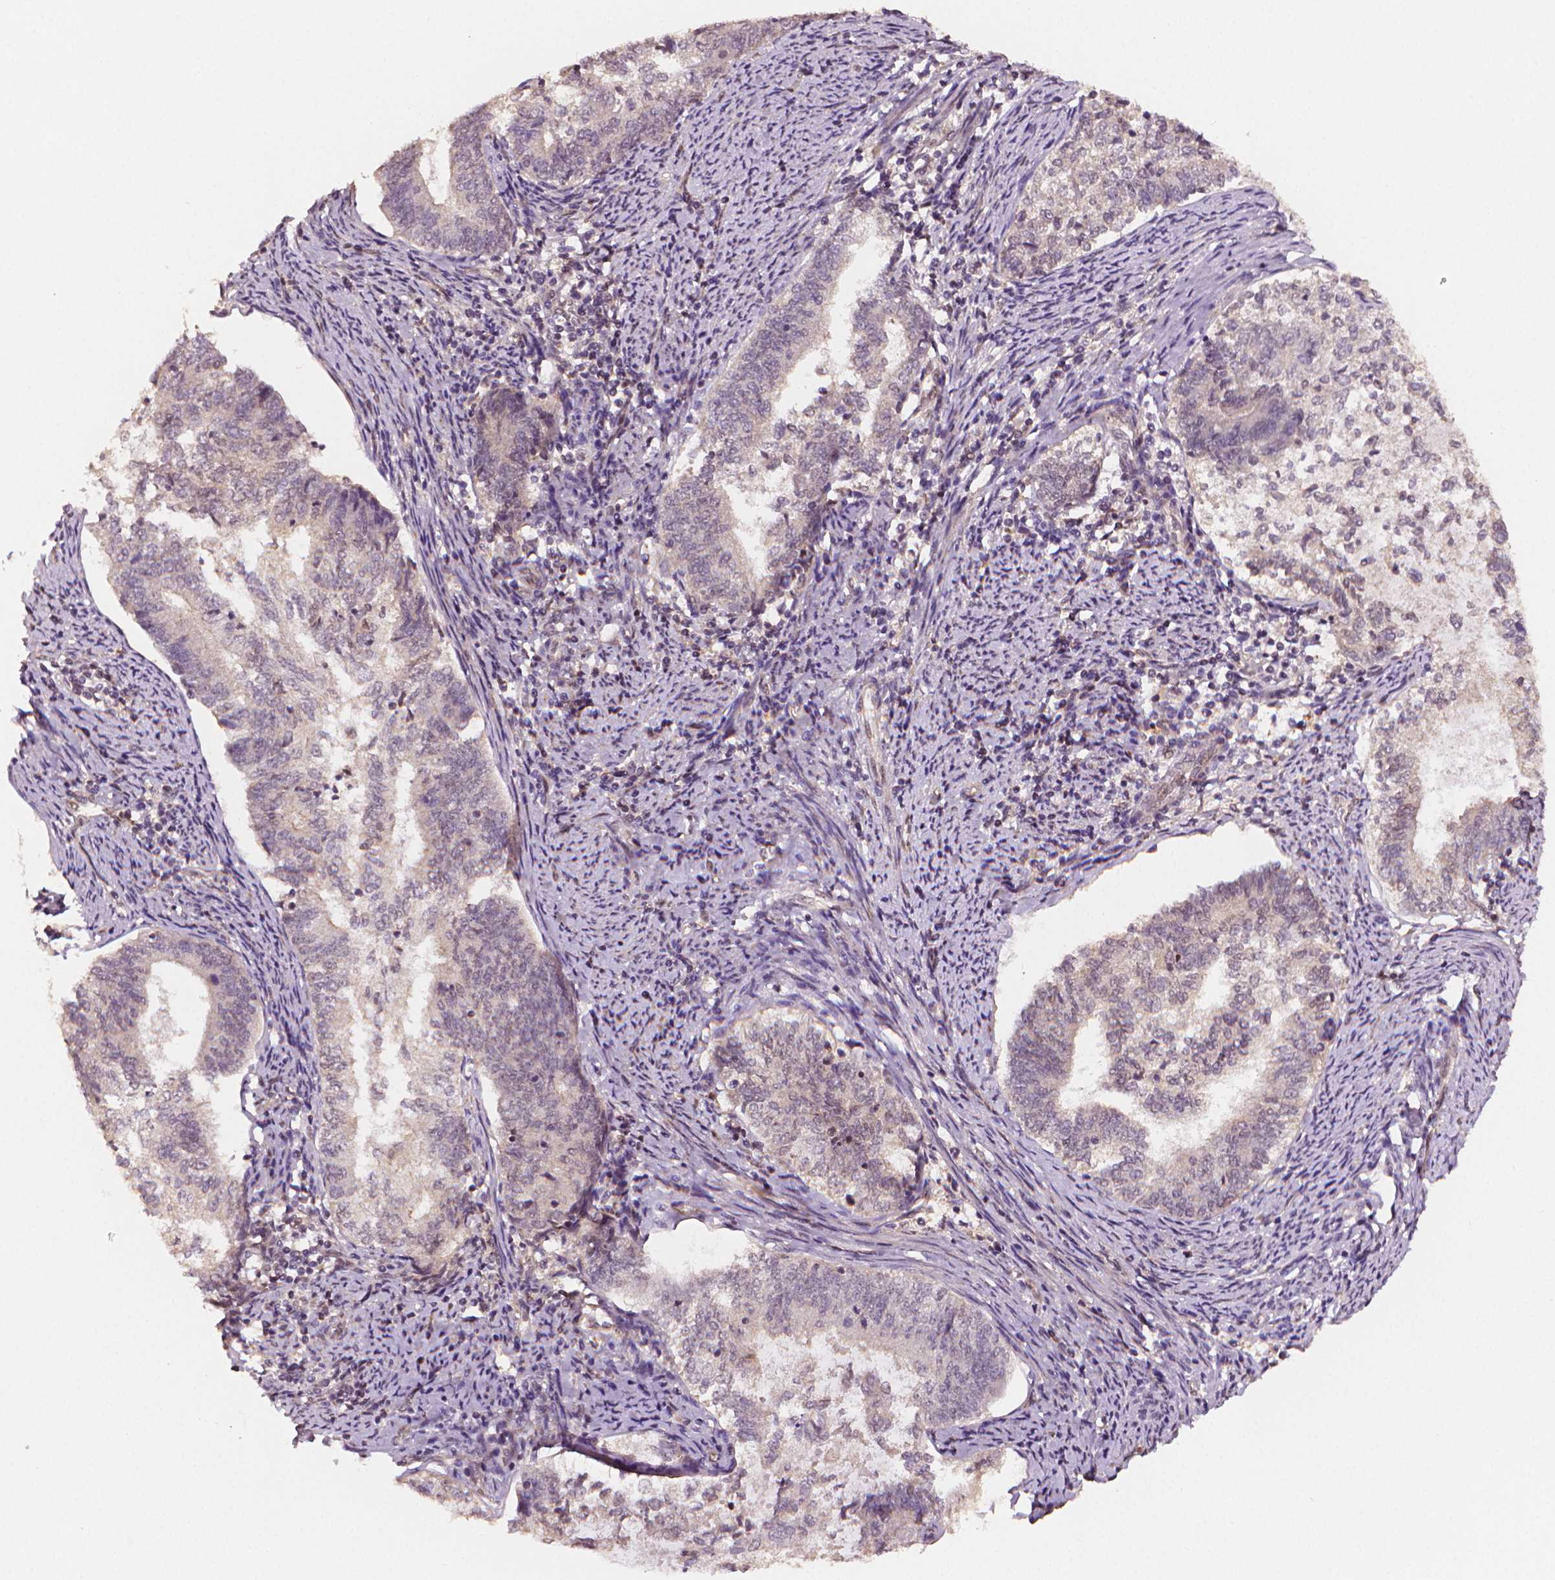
{"staining": {"intensity": "negative", "quantity": "none", "location": "none"}, "tissue": "endometrial cancer", "cell_type": "Tumor cells", "image_type": "cancer", "snomed": [{"axis": "morphology", "description": "Adenocarcinoma, NOS"}, {"axis": "topography", "description": "Endometrium"}], "caption": "Photomicrograph shows no significant protein expression in tumor cells of endometrial cancer.", "gene": "STAT3", "patient": {"sex": "female", "age": 65}}